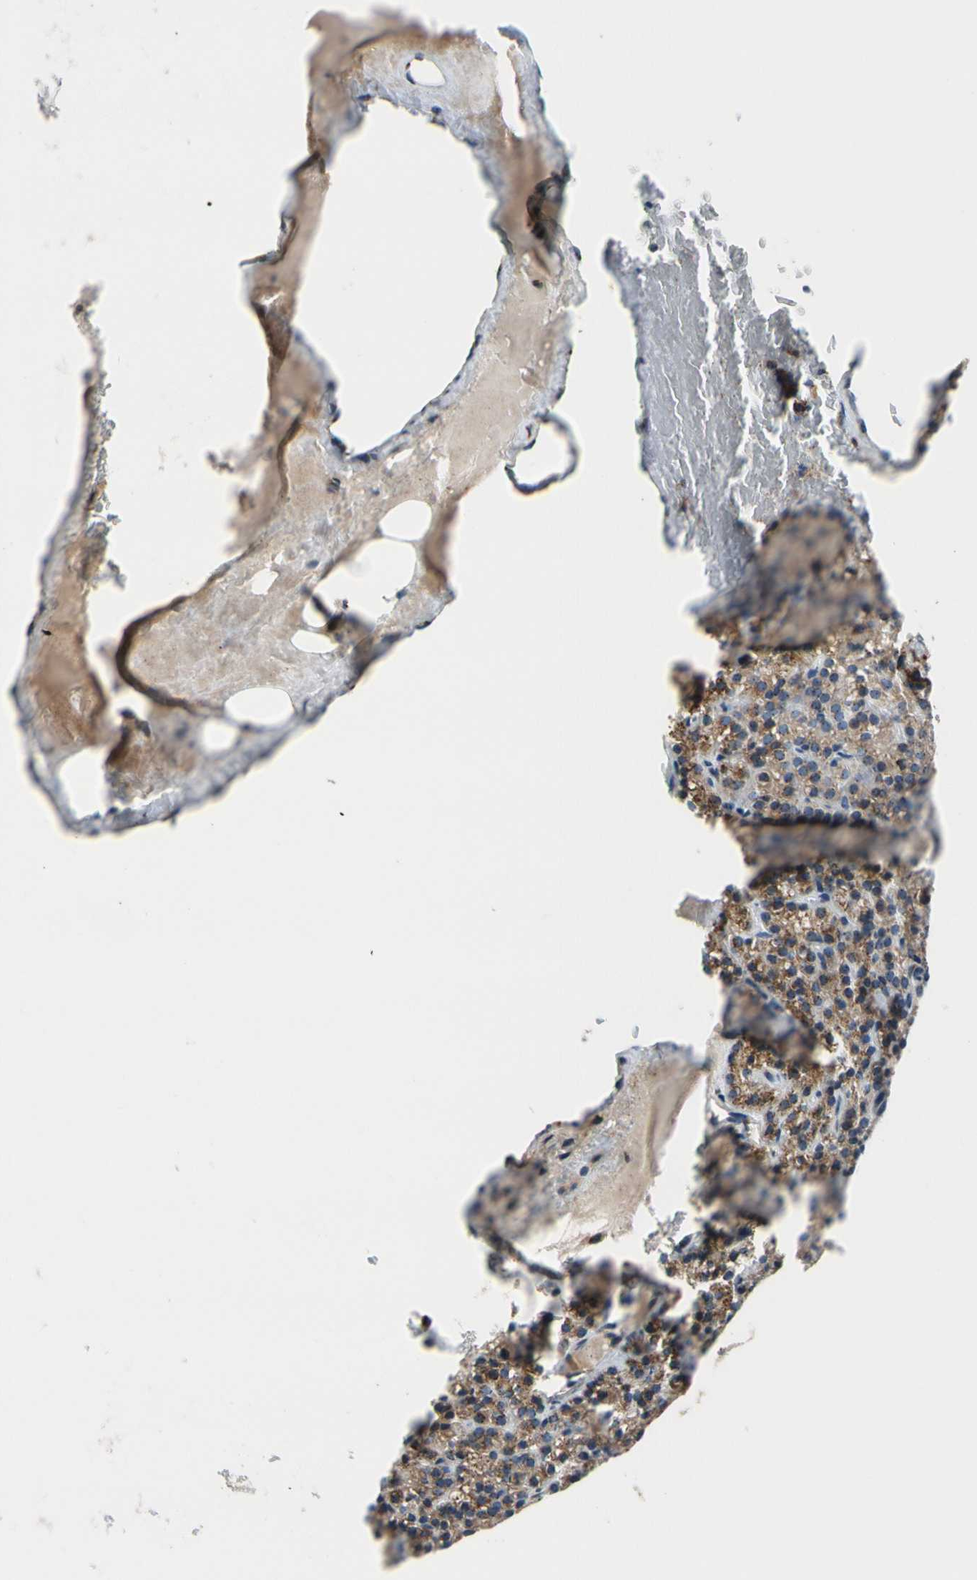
{"staining": {"intensity": "weak", "quantity": ">75%", "location": "cytoplasmic/membranous"}, "tissue": "parathyroid gland", "cell_type": "Glandular cells", "image_type": "normal", "snomed": [{"axis": "morphology", "description": "Normal tissue, NOS"}, {"axis": "morphology", "description": "Hyperplasia, NOS"}, {"axis": "topography", "description": "Parathyroid gland"}], "caption": "Glandular cells reveal low levels of weak cytoplasmic/membranous staining in about >75% of cells in benign human parathyroid gland. The protein of interest is stained brown, and the nuclei are stained in blue (DAB IHC with brightfield microscopy, high magnification).", "gene": "TMED7", "patient": {"sex": "male", "age": 44}}